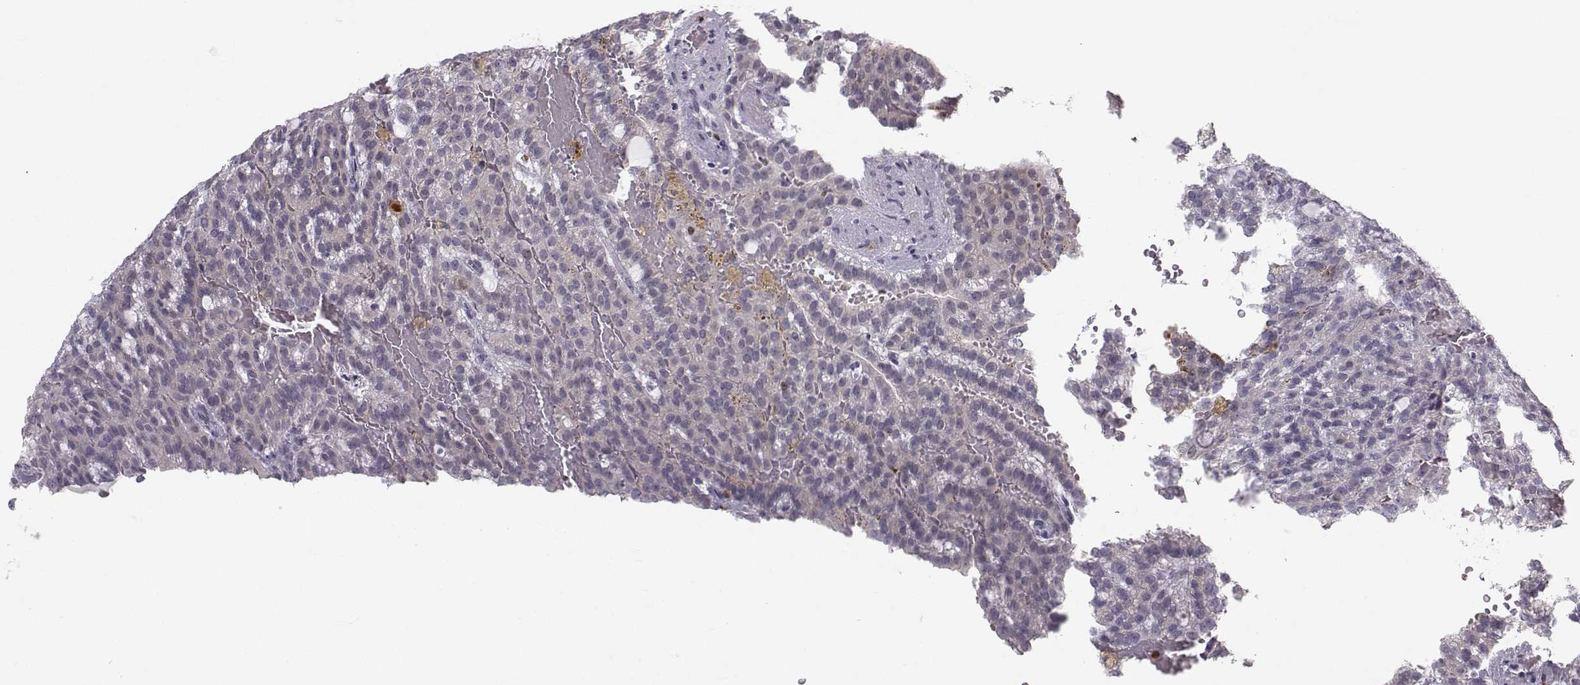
{"staining": {"intensity": "negative", "quantity": "none", "location": "none"}, "tissue": "renal cancer", "cell_type": "Tumor cells", "image_type": "cancer", "snomed": [{"axis": "morphology", "description": "Adenocarcinoma, NOS"}, {"axis": "topography", "description": "Kidney"}], "caption": "Adenocarcinoma (renal) was stained to show a protein in brown. There is no significant expression in tumor cells. (Immunohistochemistry (ihc), brightfield microscopy, high magnification).", "gene": "LRP8", "patient": {"sex": "male", "age": 63}}